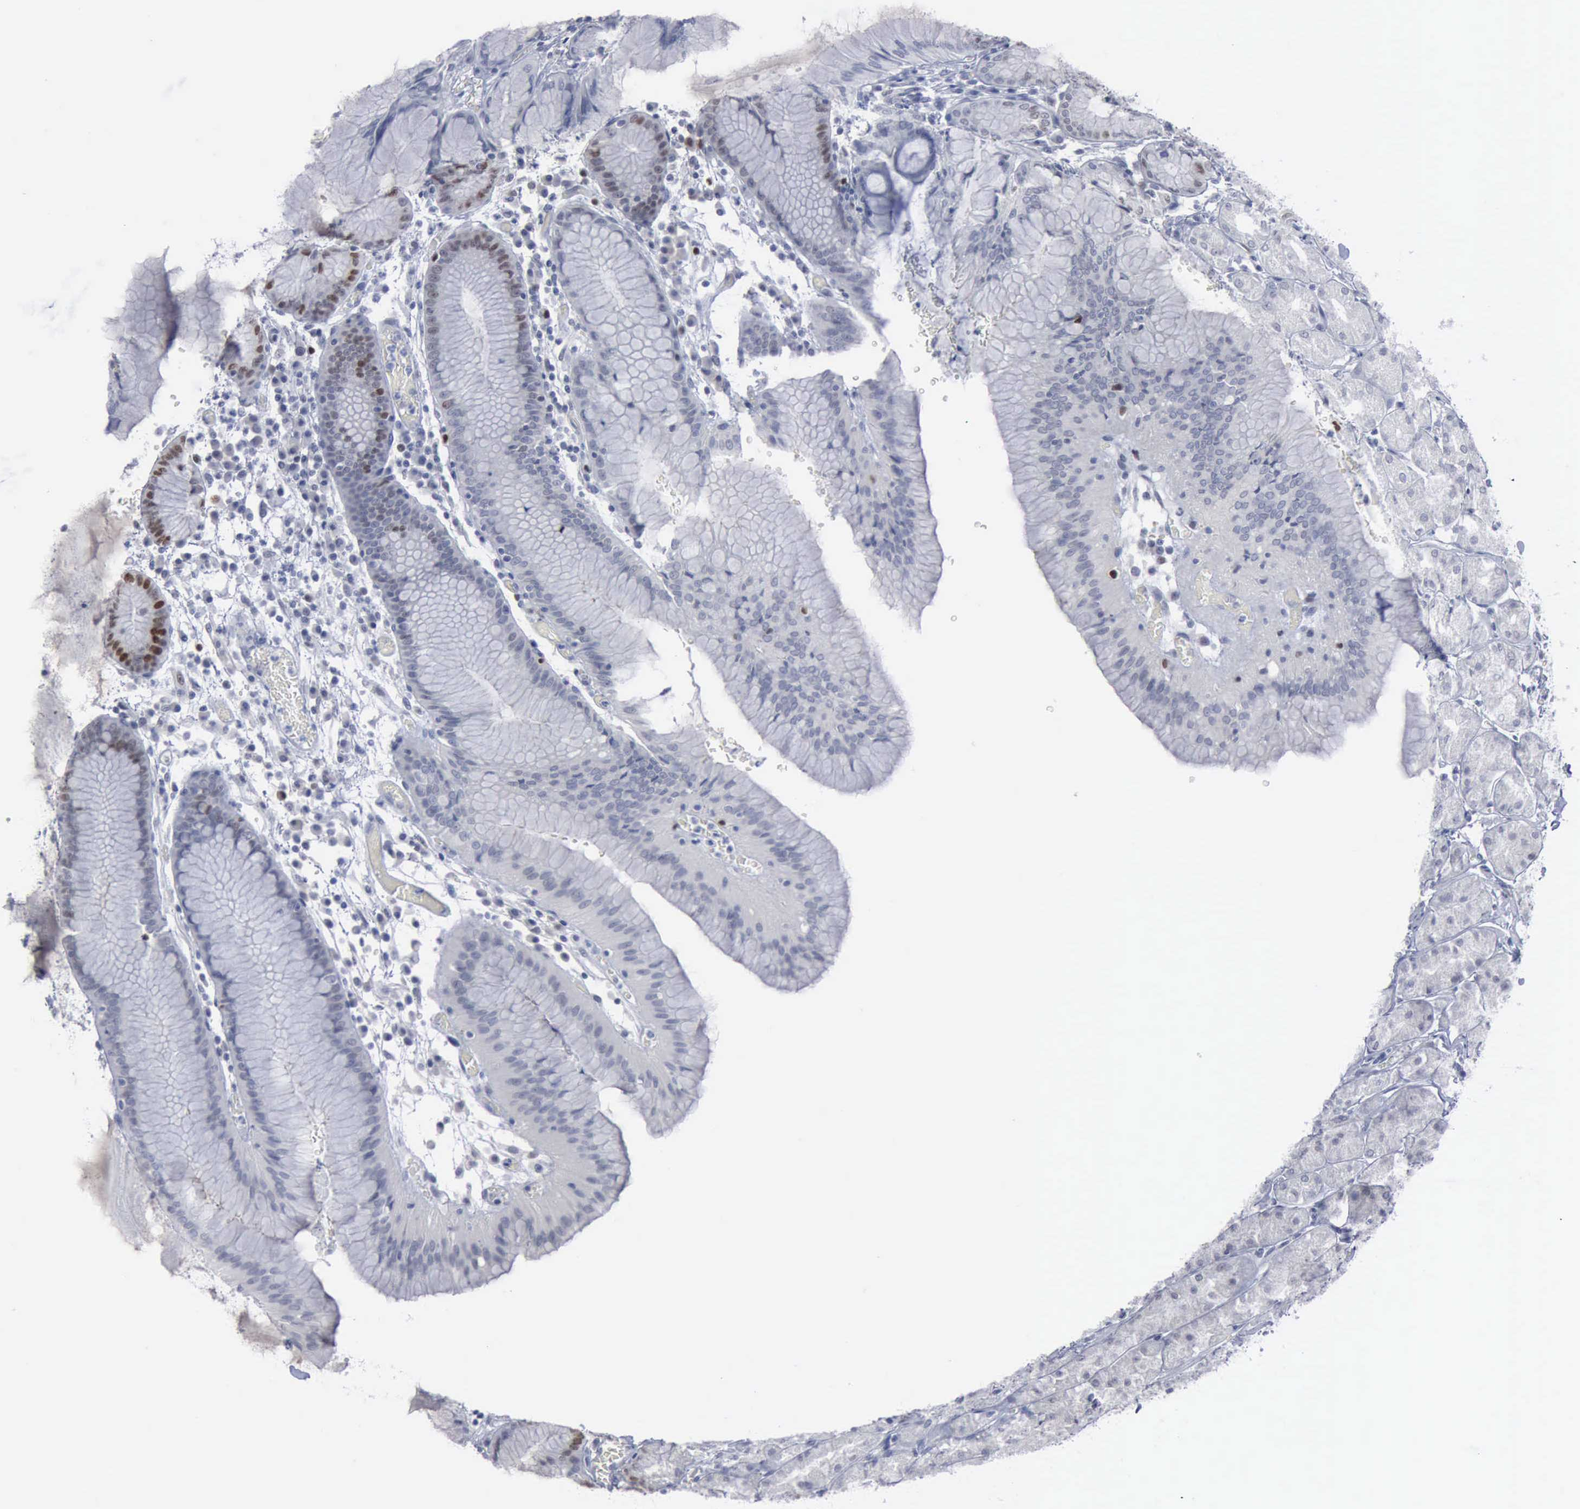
{"staining": {"intensity": "moderate", "quantity": "<25%", "location": "nuclear"}, "tissue": "stomach", "cell_type": "Glandular cells", "image_type": "normal", "snomed": [{"axis": "morphology", "description": "Normal tissue, NOS"}, {"axis": "topography", "description": "Stomach, lower"}], "caption": "An immunohistochemistry micrograph of benign tissue is shown. Protein staining in brown labels moderate nuclear positivity in stomach within glandular cells.", "gene": "MCM5", "patient": {"sex": "female", "age": 73}}